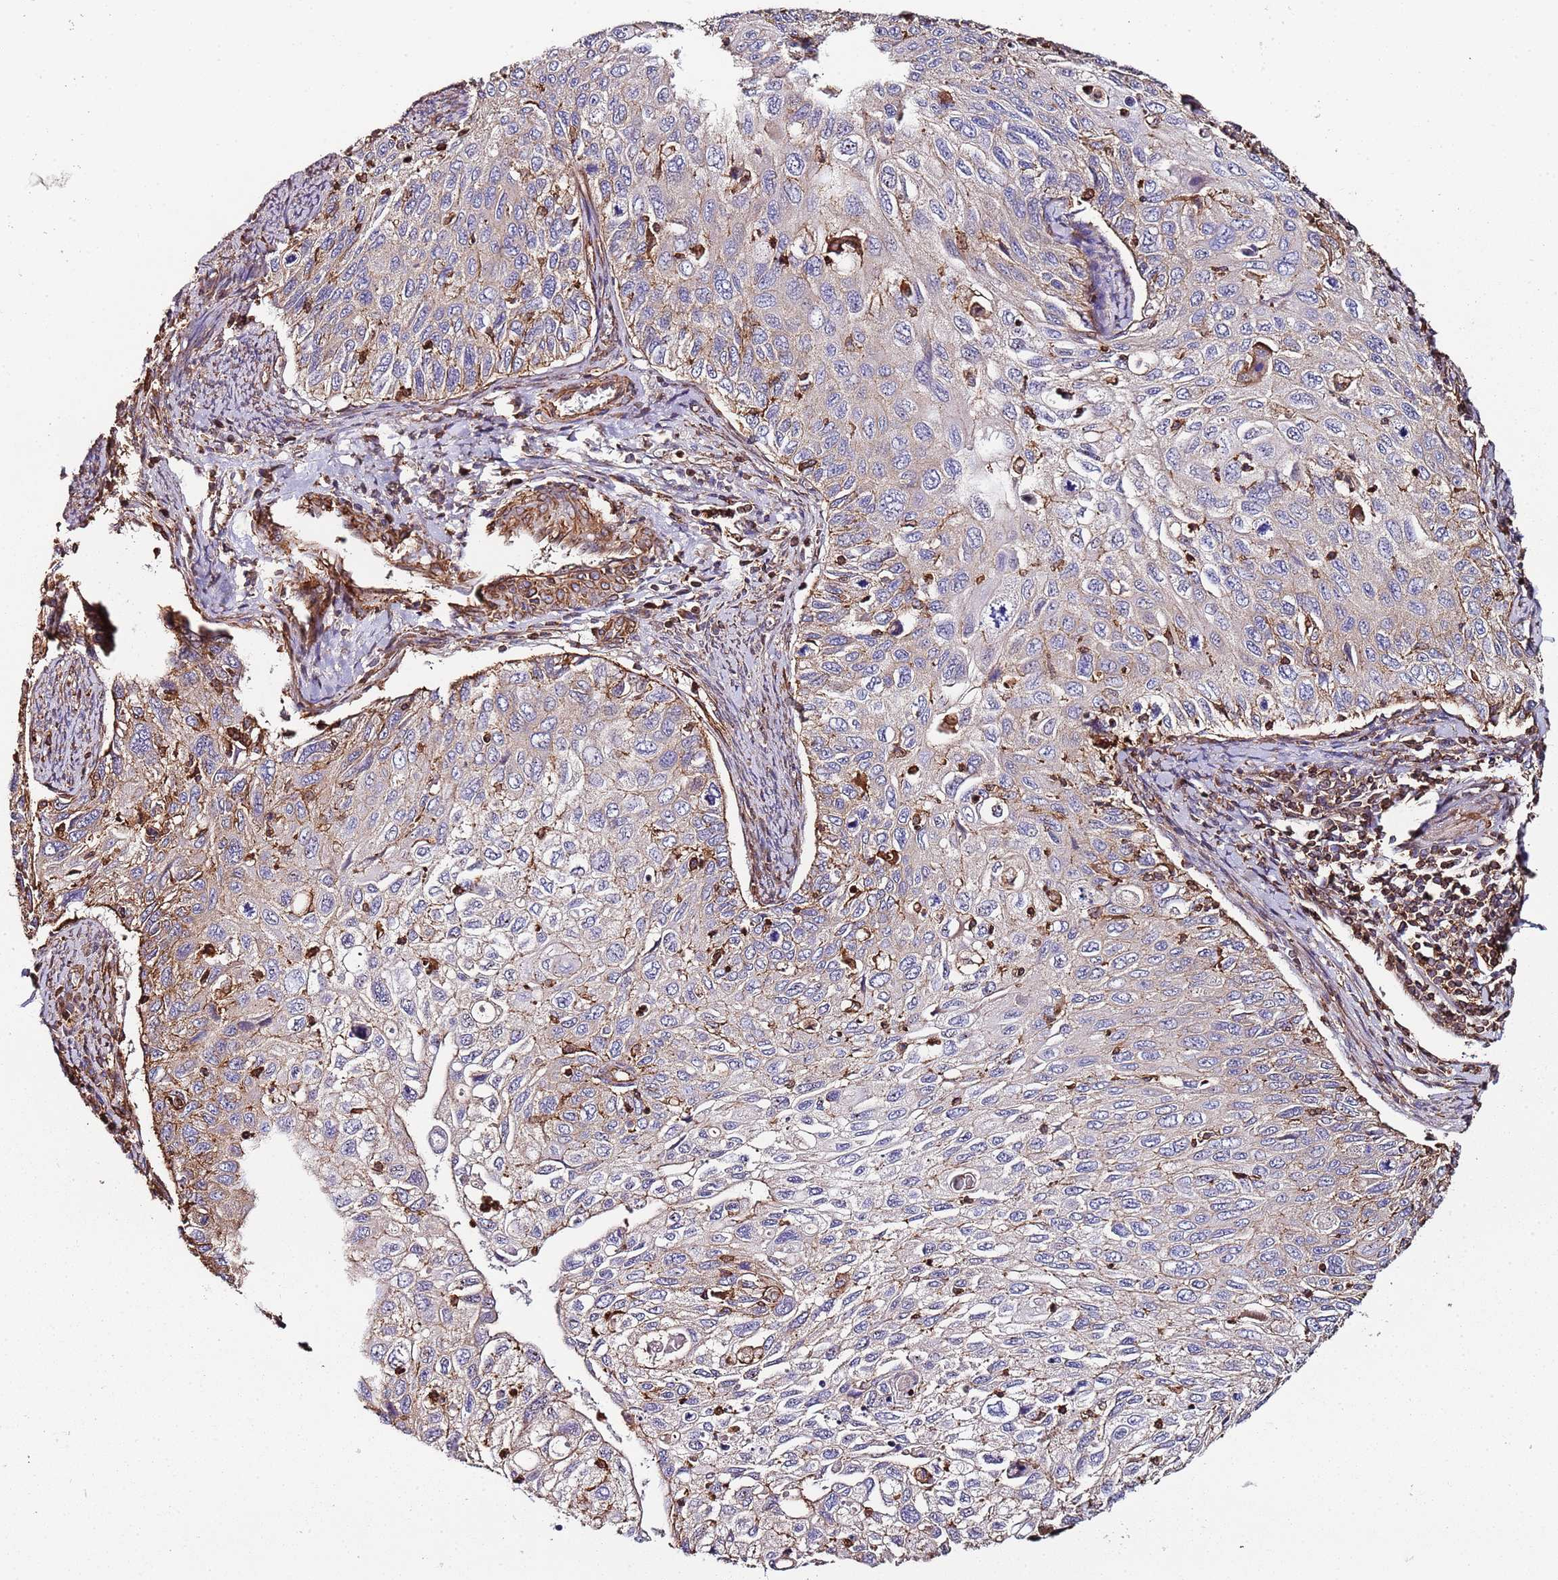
{"staining": {"intensity": "weak", "quantity": "<25%", "location": "cytoplasmic/membranous"}, "tissue": "cervical cancer", "cell_type": "Tumor cells", "image_type": "cancer", "snomed": [{"axis": "morphology", "description": "Squamous cell carcinoma, NOS"}, {"axis": "topography", "description": "Cervix"}], "caption": "This image is of cervical squamous cell carcinoma stained with immunohistochemistry to label a protein in brown with the nuclei are counter-stained blue. There is no staining in tumor cells.", "gene": "CYP2U1", "patient": {"sex": "female", "age": 70}}